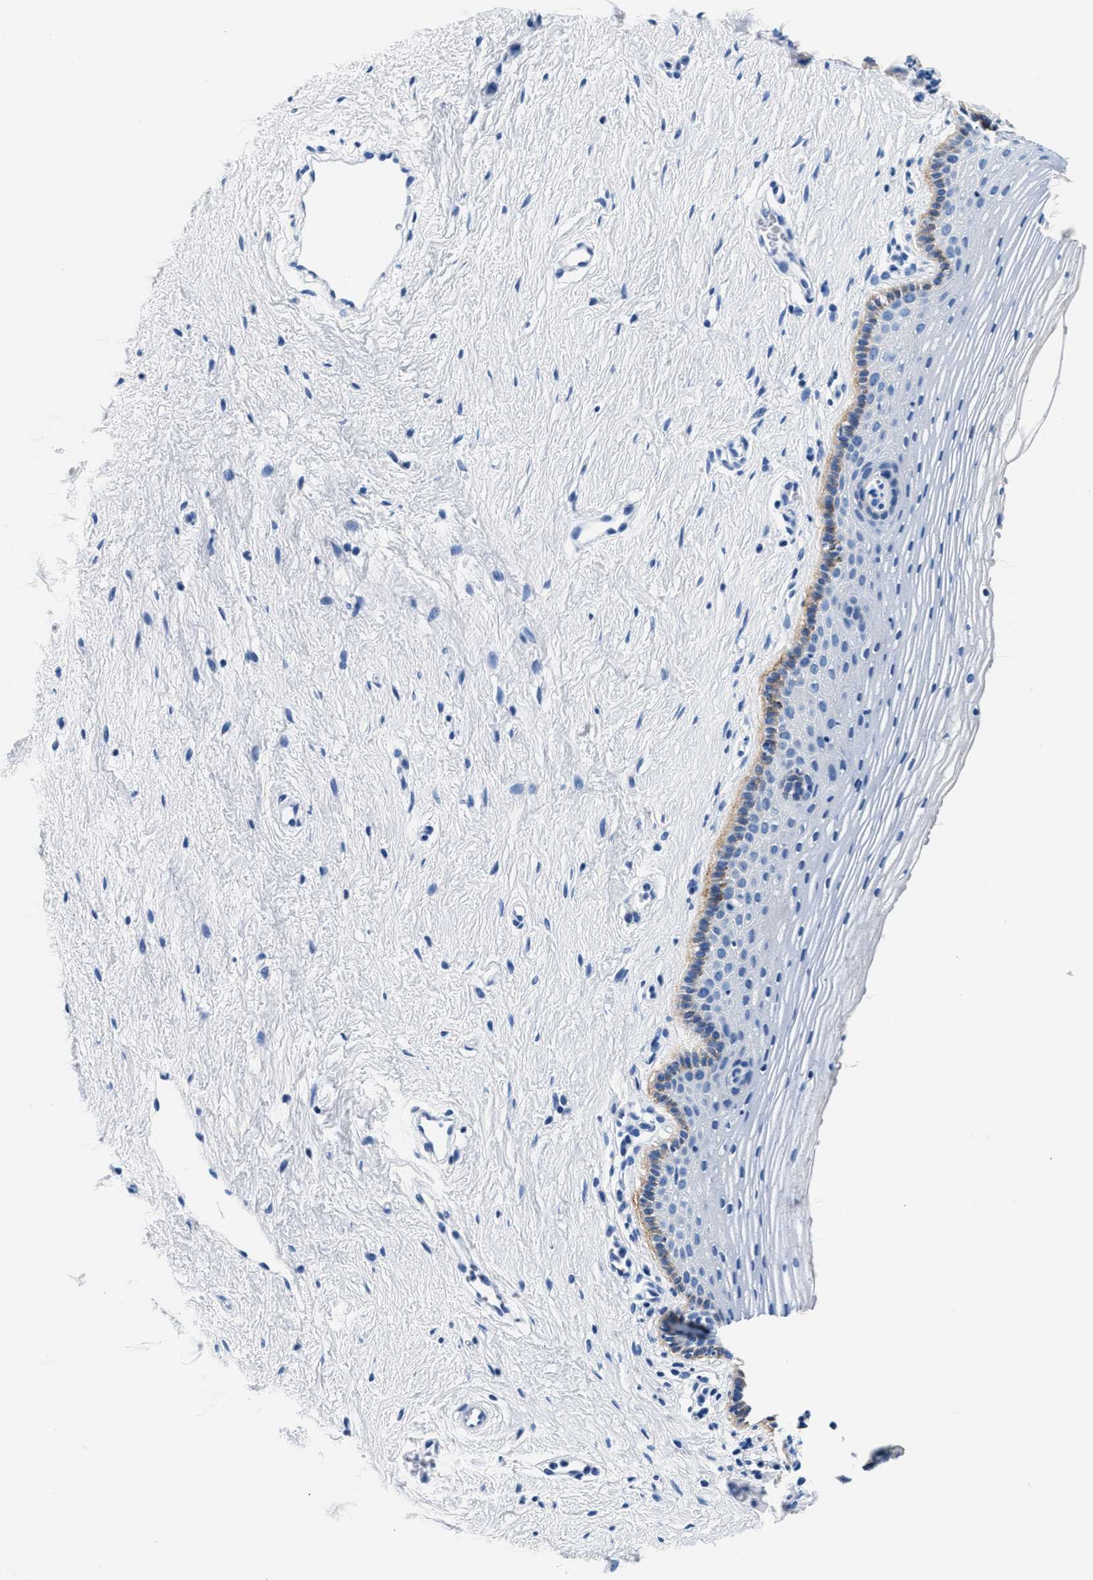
{"staining": {"intensity": "weak", "quantity": "<25%", "location": "cytoplasmic/membranous"}, "tissue": "vagina", "cell_type": "Squamous epithelial cells", "image_type": "normal", "snomed": [{"axis": "morphology", "description": "Normal tissue, NOS"}, {"axis": "topography", "description": "Vagina"}], "caption": "Squamous epithelial cells are negative for protein expression in unremarkable human vagina. The staining was performed using DAB (3,3'-diaminobenzidine) to visualize the protein expression in brown, while the nuclei were stained in blue with hematoxylin (Magnification: 20x).", "gene": "TNR", "patient": {"sex": "female", "age": 32}}